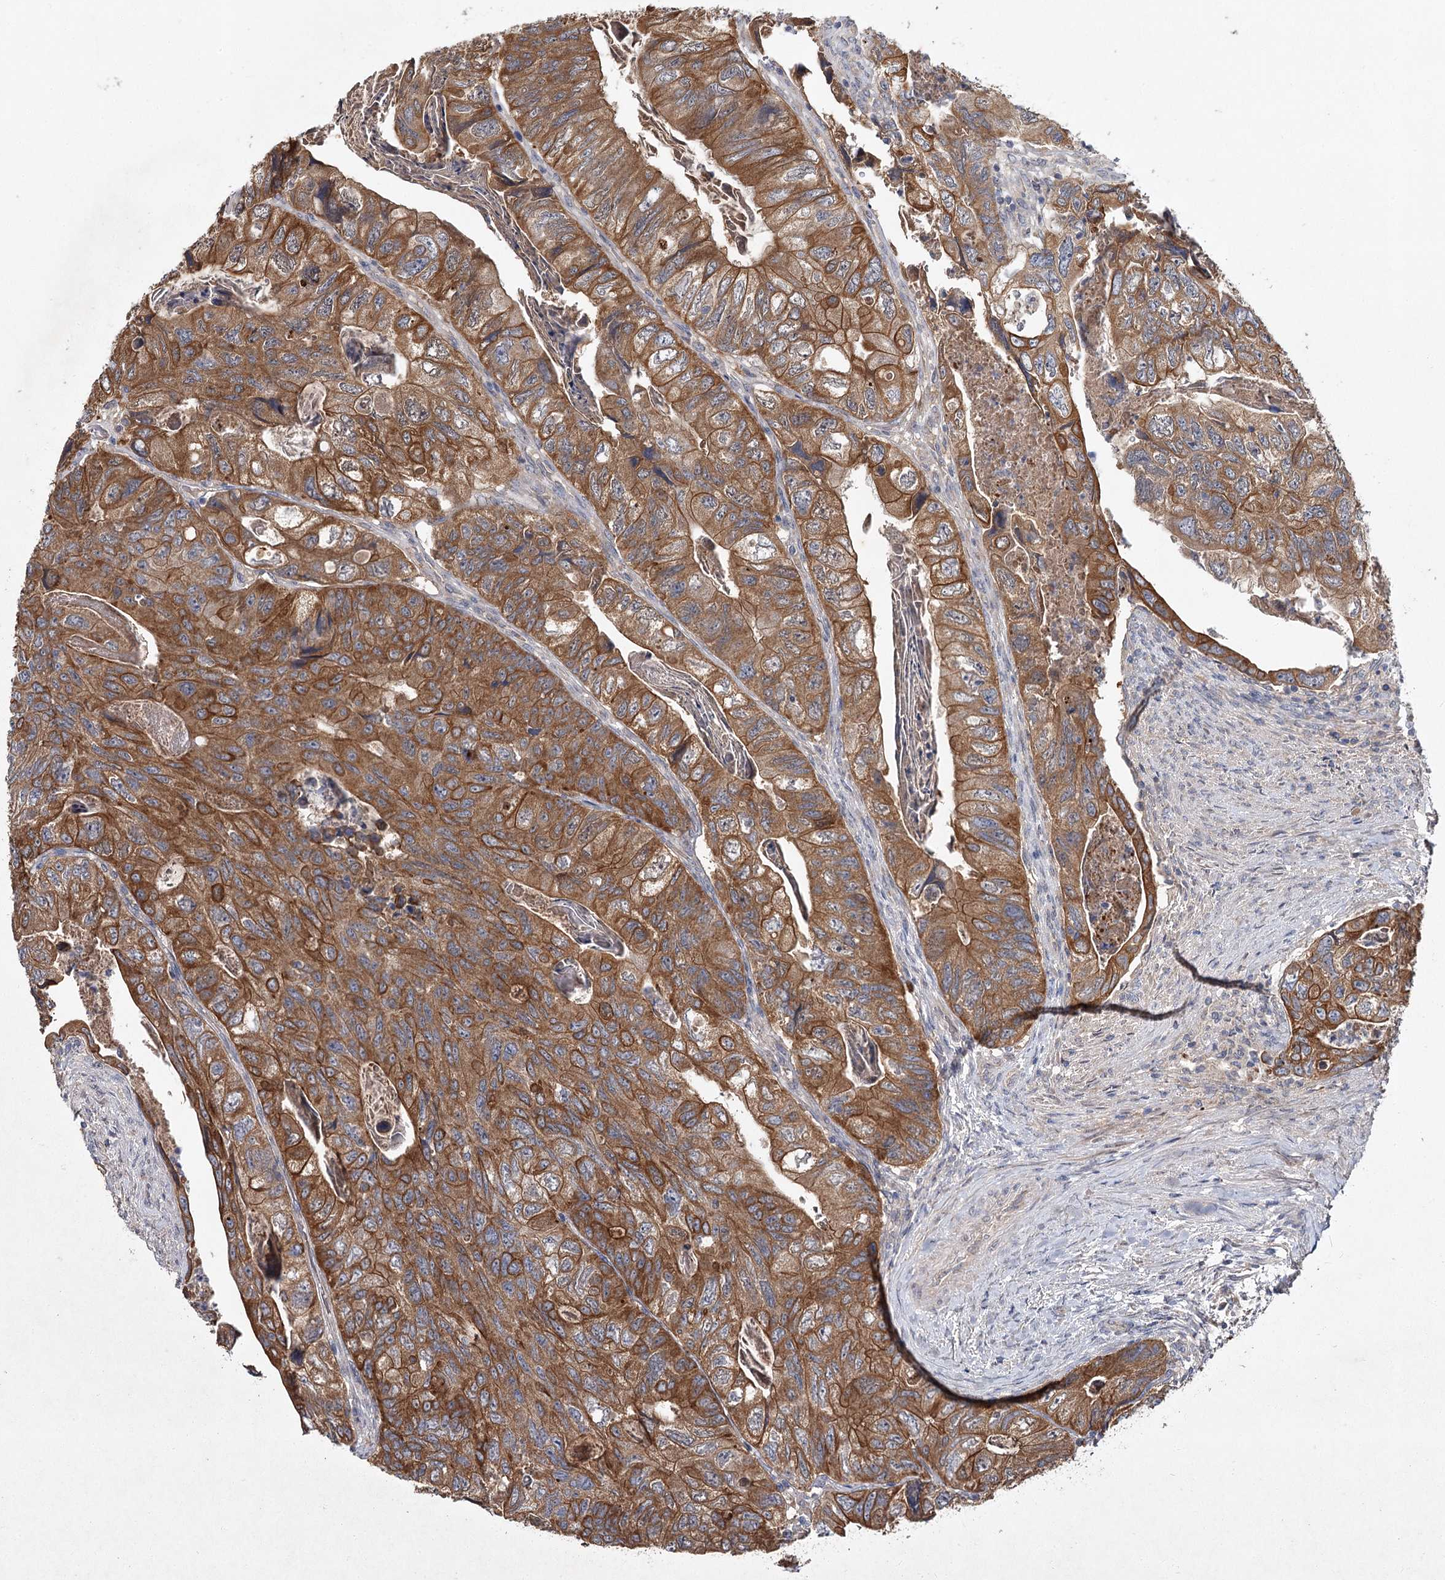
{"staining": {"intensity": "moderate", "quantity": ">75%", "location": "cytoplasmic/membranous"}, "tissue": "colorectal cancer", "cell_type": "Tumor cells", "image_type": "cancer", "snomed": [{"axis": "morphology", "description": "Adenocarcinoma, NOS"}, {"axis": "topography", "description": "Rectum"}], "caption": "Immunohistochemistry (IHC) micrograph of neoplastic tissue: human colorectal cancer stained using immunohistochemistry (IHC) exhibits medium levels of moderate protein expression localized specifically in the cytoplasmic/membranous of tumor cells, appearing as a cytoplasmic/membranous brown color.", "gene": "MFN1", "patient": {"sex": "male", "age": 63}}